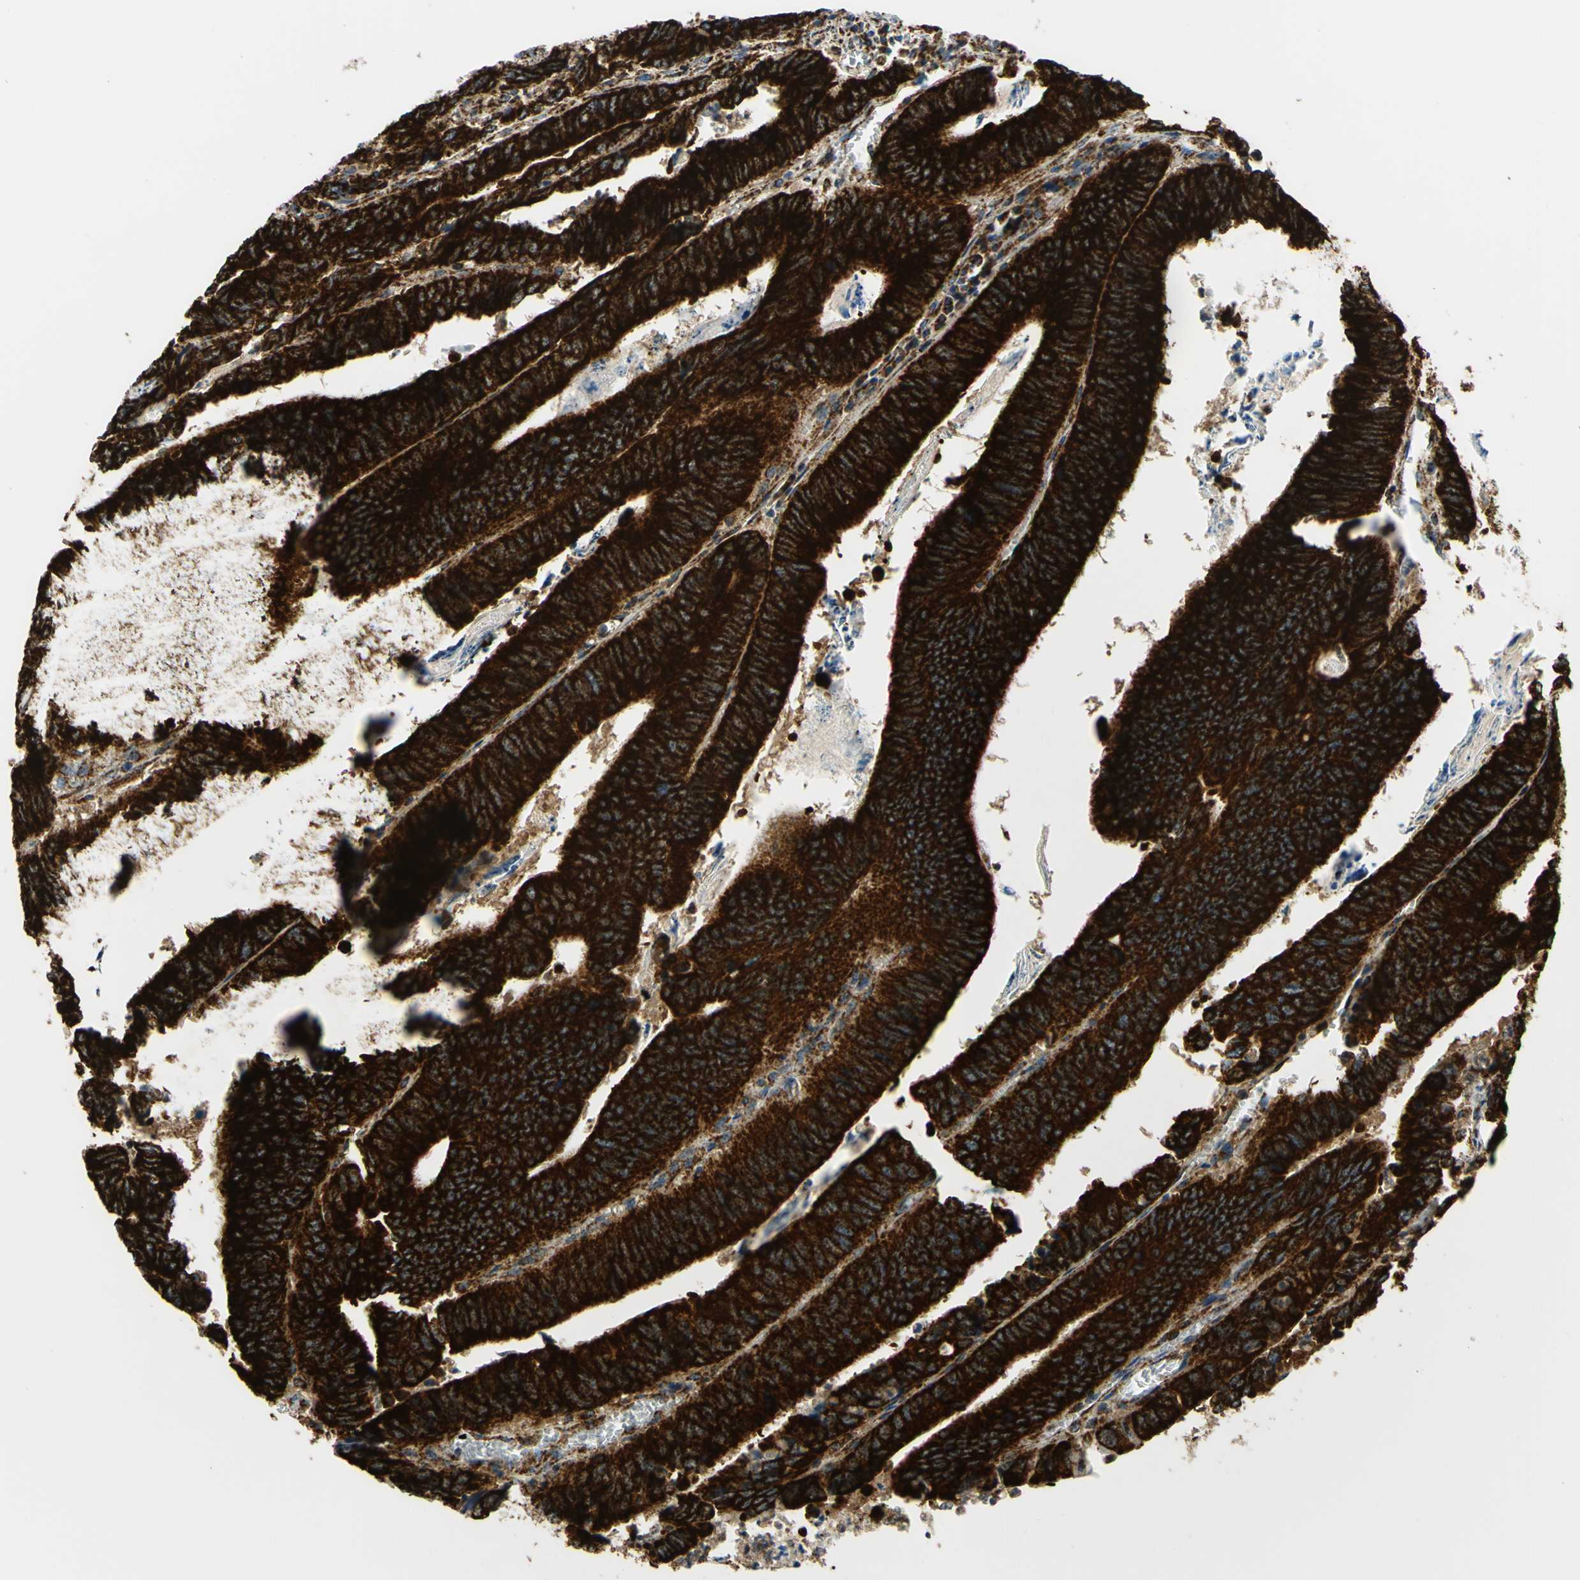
{"staining": {"intensity": "strong", "quantity": ">75%", "location": "cytoplasmic/membranous"}, "tissue": "colorectal cancer", "cell_type": "Tumor cells", "image_type": "cancer", "snomed": [{"axis": "morphology", "description": "Adenocarcinoma, NOS"}, {"axis": "topography", "description": "Colon"}], "caption": "Protein expression analysis of human colorectal cancer reveals strong cytoplasmic/membranous positivity in approximately >75% of tumor cells. (DAB IHC with brightfield microscopy, high magnification).", "gene": "MAVS", "patient": {"sex": "male", "age": 72}}